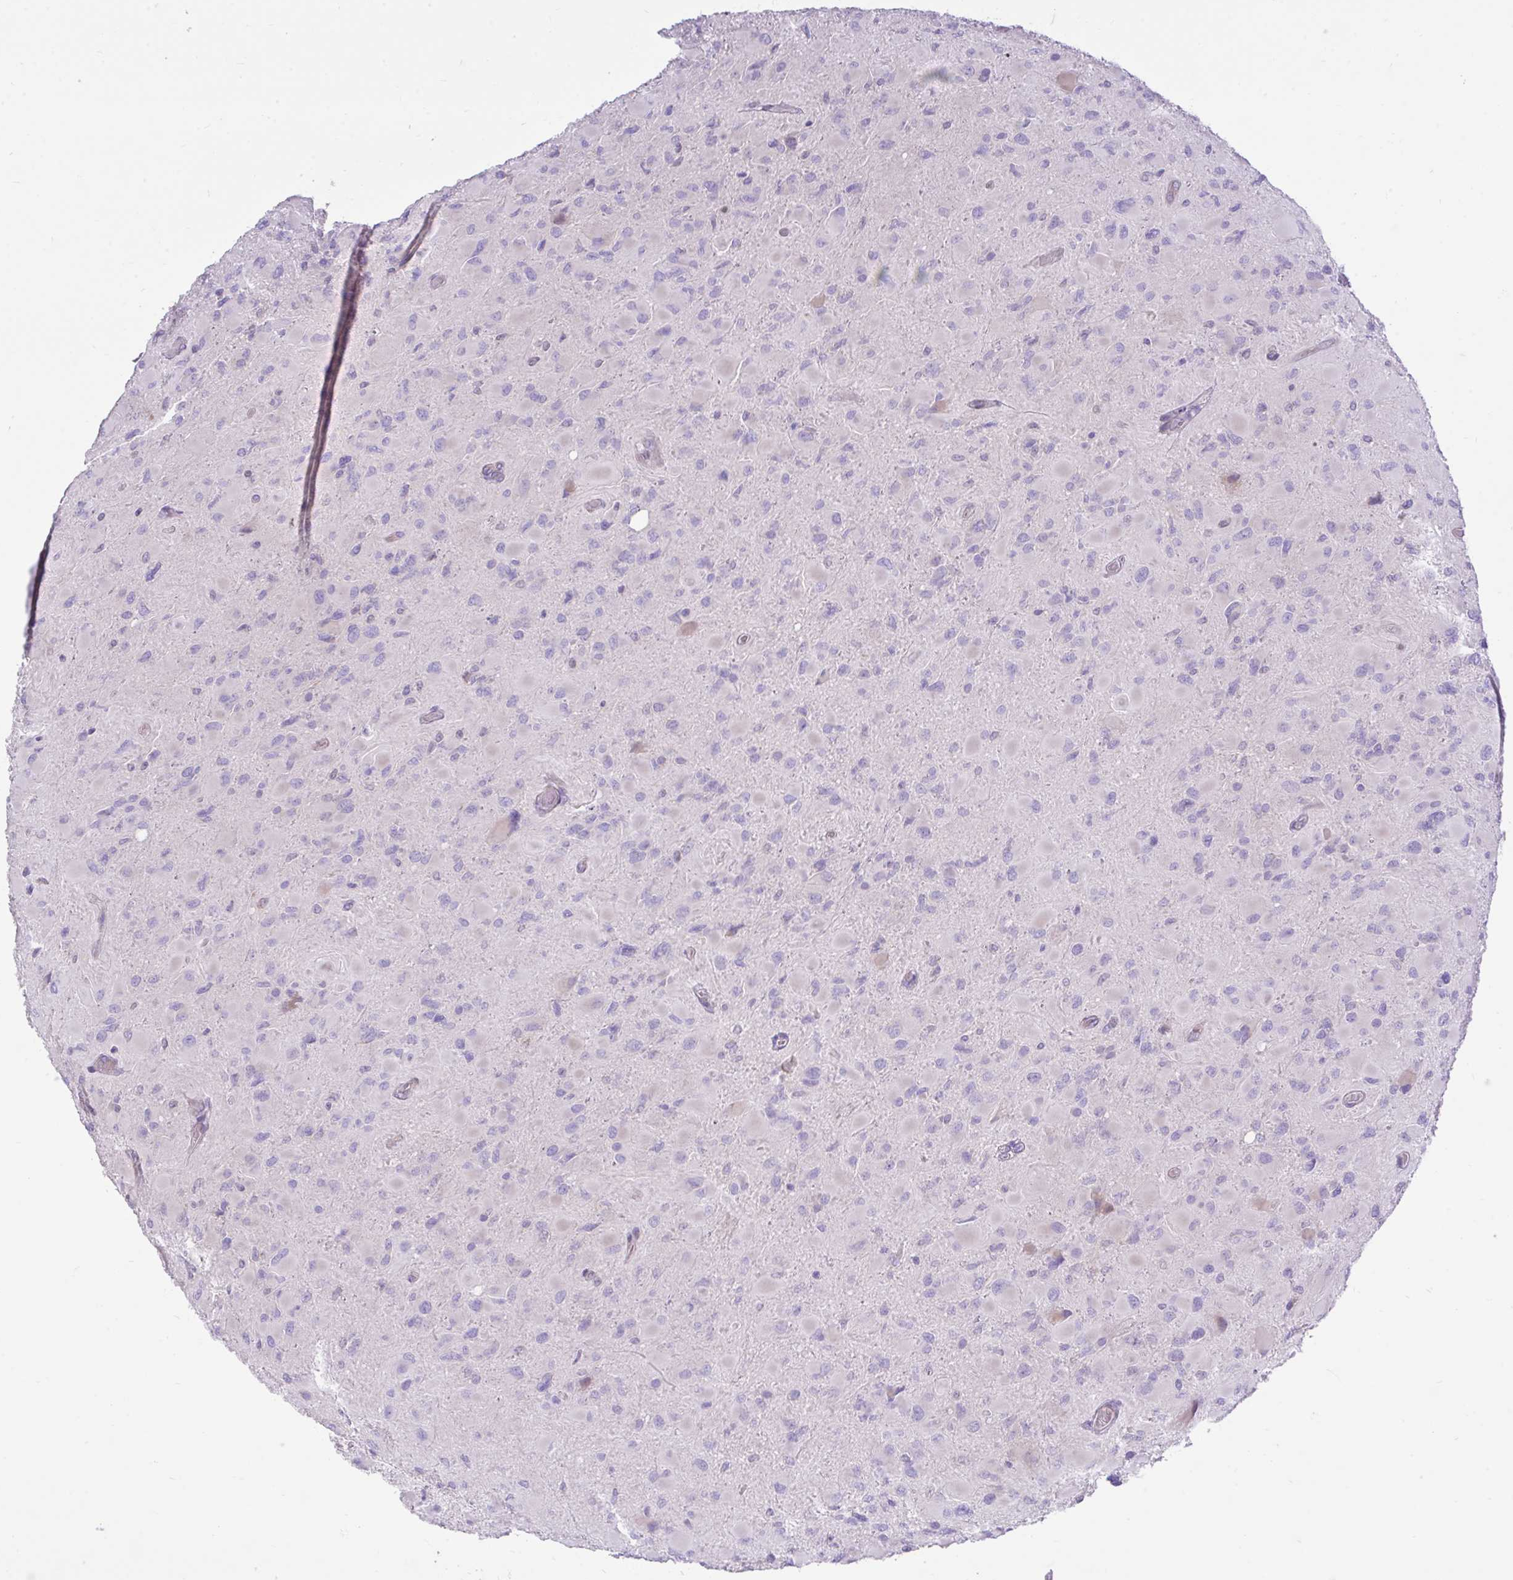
{"staining": {"intensity": "negative", "quantity": "none", "location": "none"}, "tissue": "glioma", "cell_type": "Tumor cells", "image_type": "cancer", "snomed": [{"axis": "morphology", "description": "Glioma, malignant, High grade"}, {"axis": "topography", "description": "Cerebral cortex"}], "caption": "Protein analysis of glioma demonstrates no significant staining in tumor cells. (Immunohistochemistry, brightfield microscopy, high magnification).", "gene": "EEF1A2", "patient": {"sex": "female", "age": 36}}